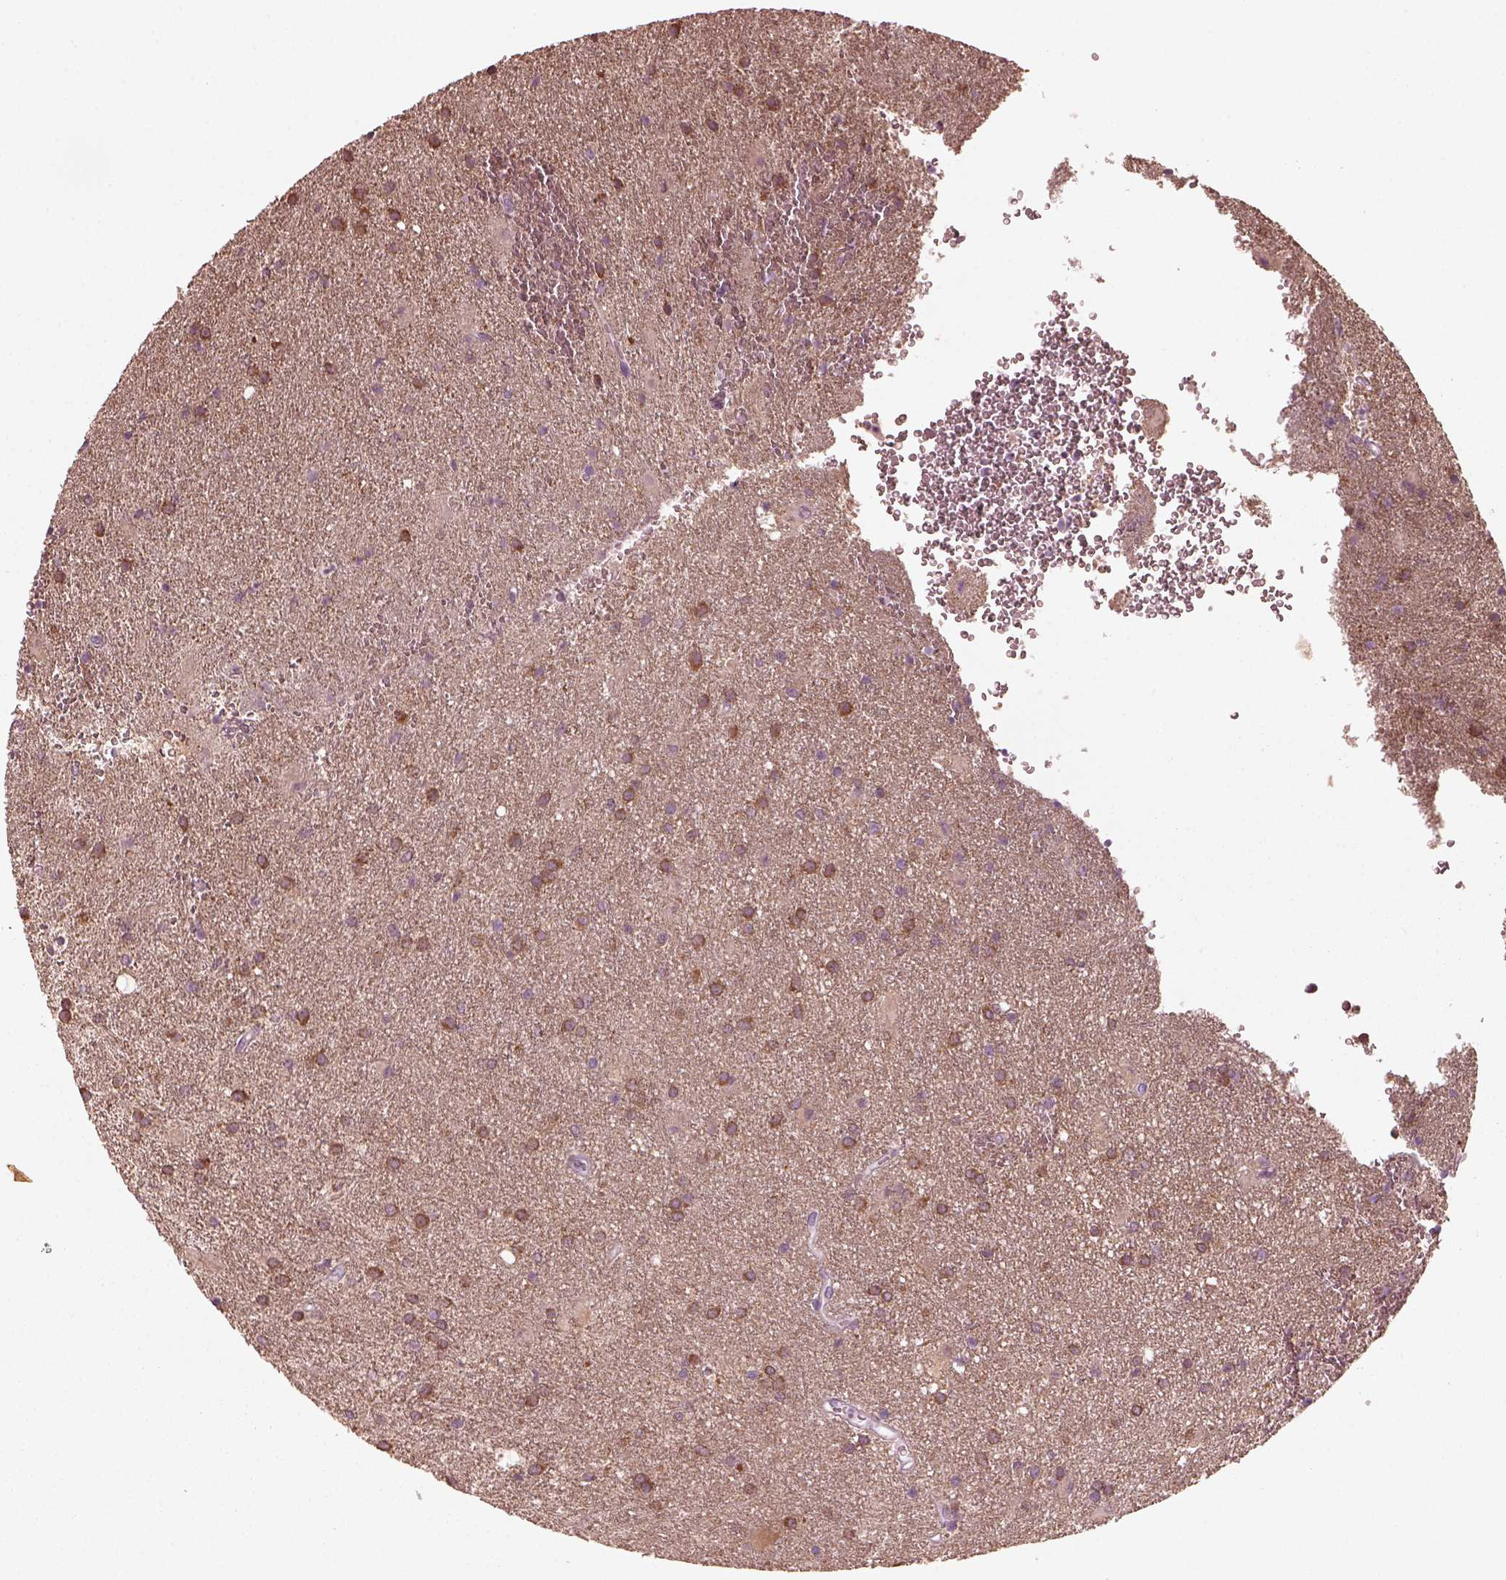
{"staining": {"intensity": "strong", "quantity": ">75%", "location": "cytoplasmic/membranous"}, "tissue": "glioma", "cell_type": "Tumor cells", "image_type": "cancer", "snomed": [{"axis": "morphology", "description": "Glioma, malignant, Low grade"}, {"axis": "topography", "description": "Brain"}], "caption": "Glioma was stained to show a protein in brown. There is high levels of strong cytoplasmic/membranous staining in about >75% of tumor cells.", "gene": "GRM6", "patient": {"sex": "male", "age": 58}}